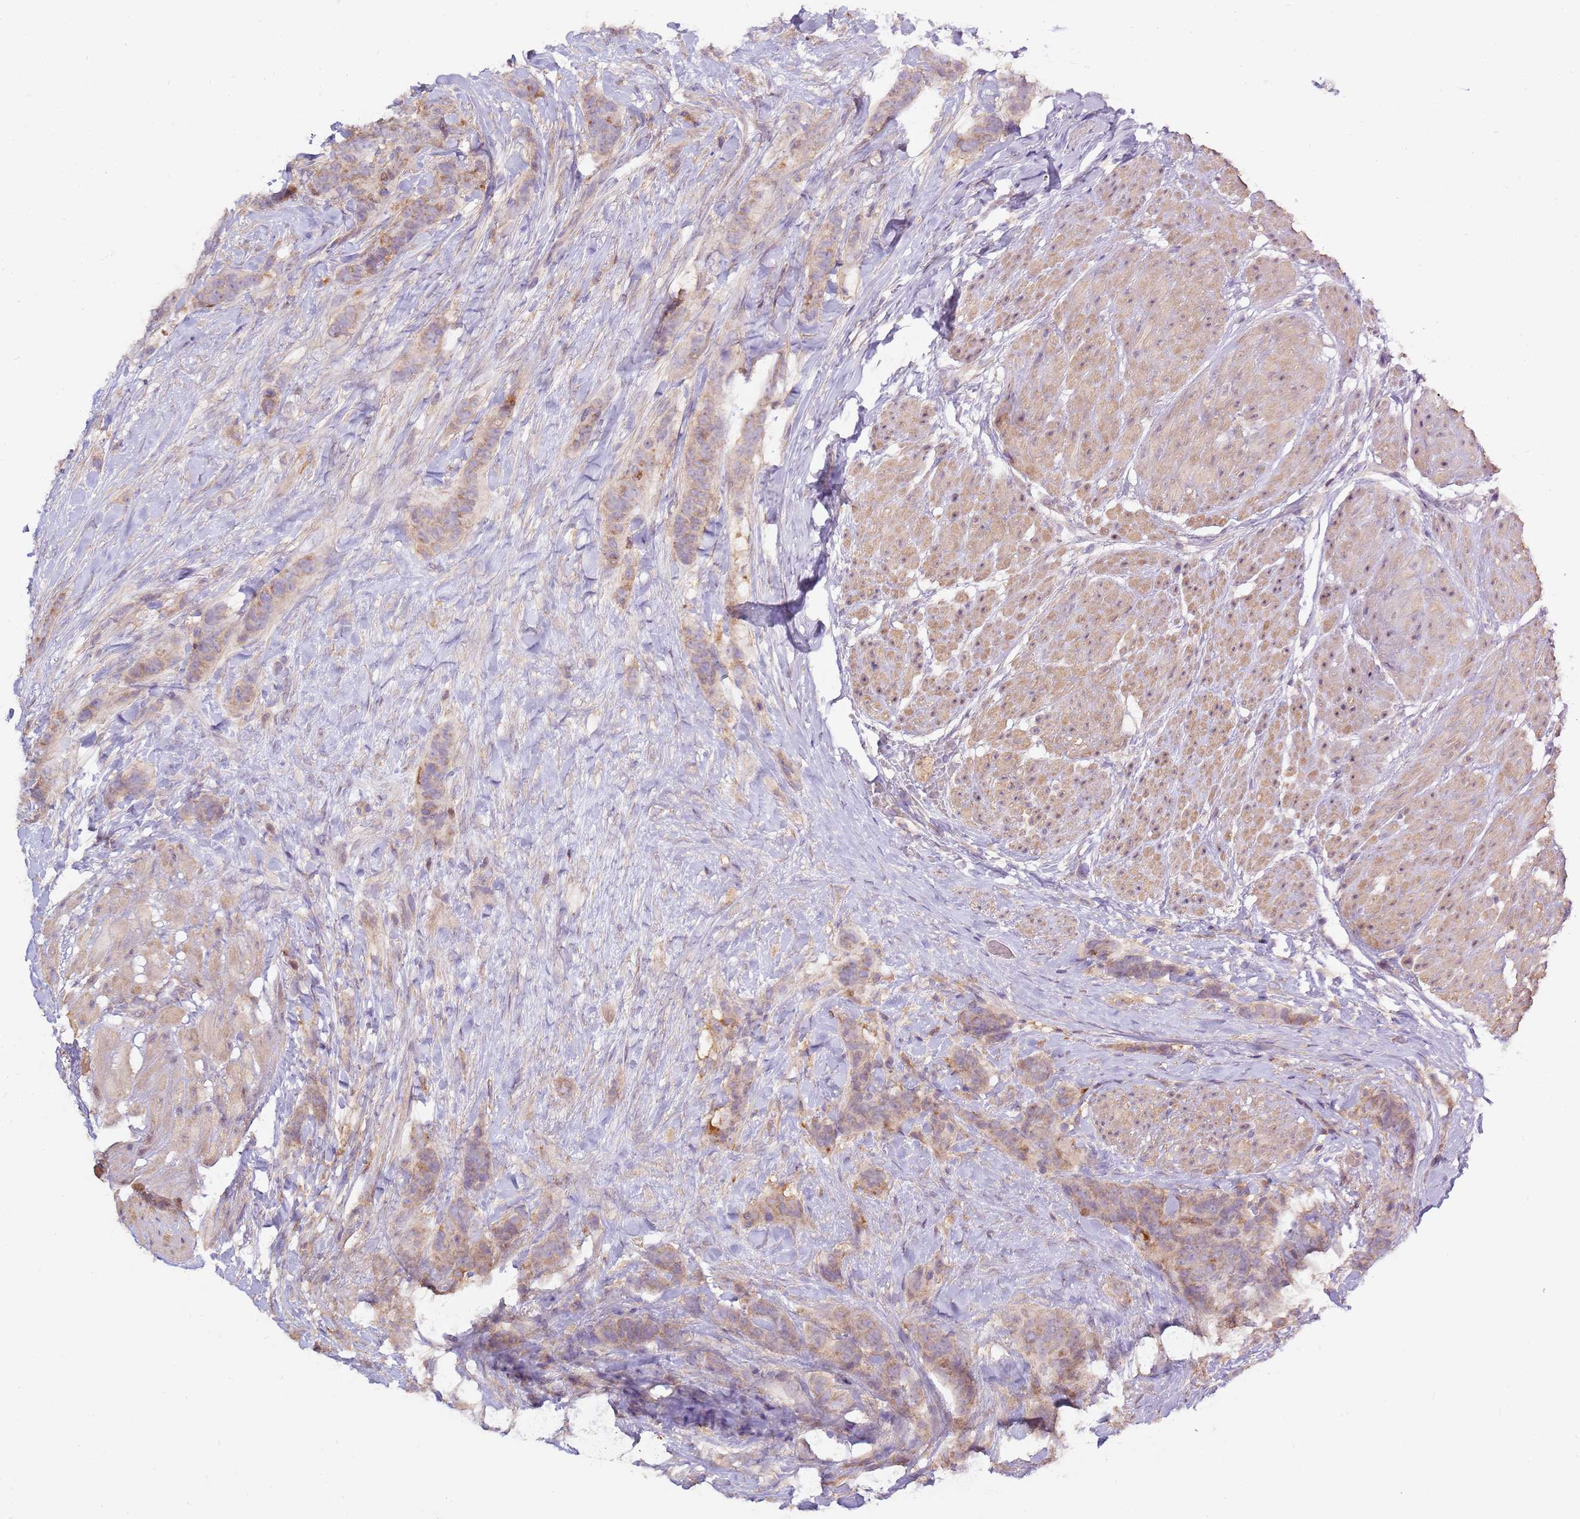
{"staining": {"intensity": "moderate", "quantity": "25%-75%", "location": "cytoplasmic/membranous"}, "tissue": "breast cancer", "cell_type": "Tumor cells", "image_type": "cancer", "snomed": [{"axis": "morphology", "description": "Duct carcinoma"}, {"axis": "topography", "description": "Breast"}], "caption": "Moderate cytoplasmic/membranous protein positivity is appreciated in approximately 25%-75% of tumor cells in breast cancer (infiltrating ductal carcinoma). Nuclei are stained in blue.", "gene": "EVA1B", "patient": {"sex": "female", "age": 40}}